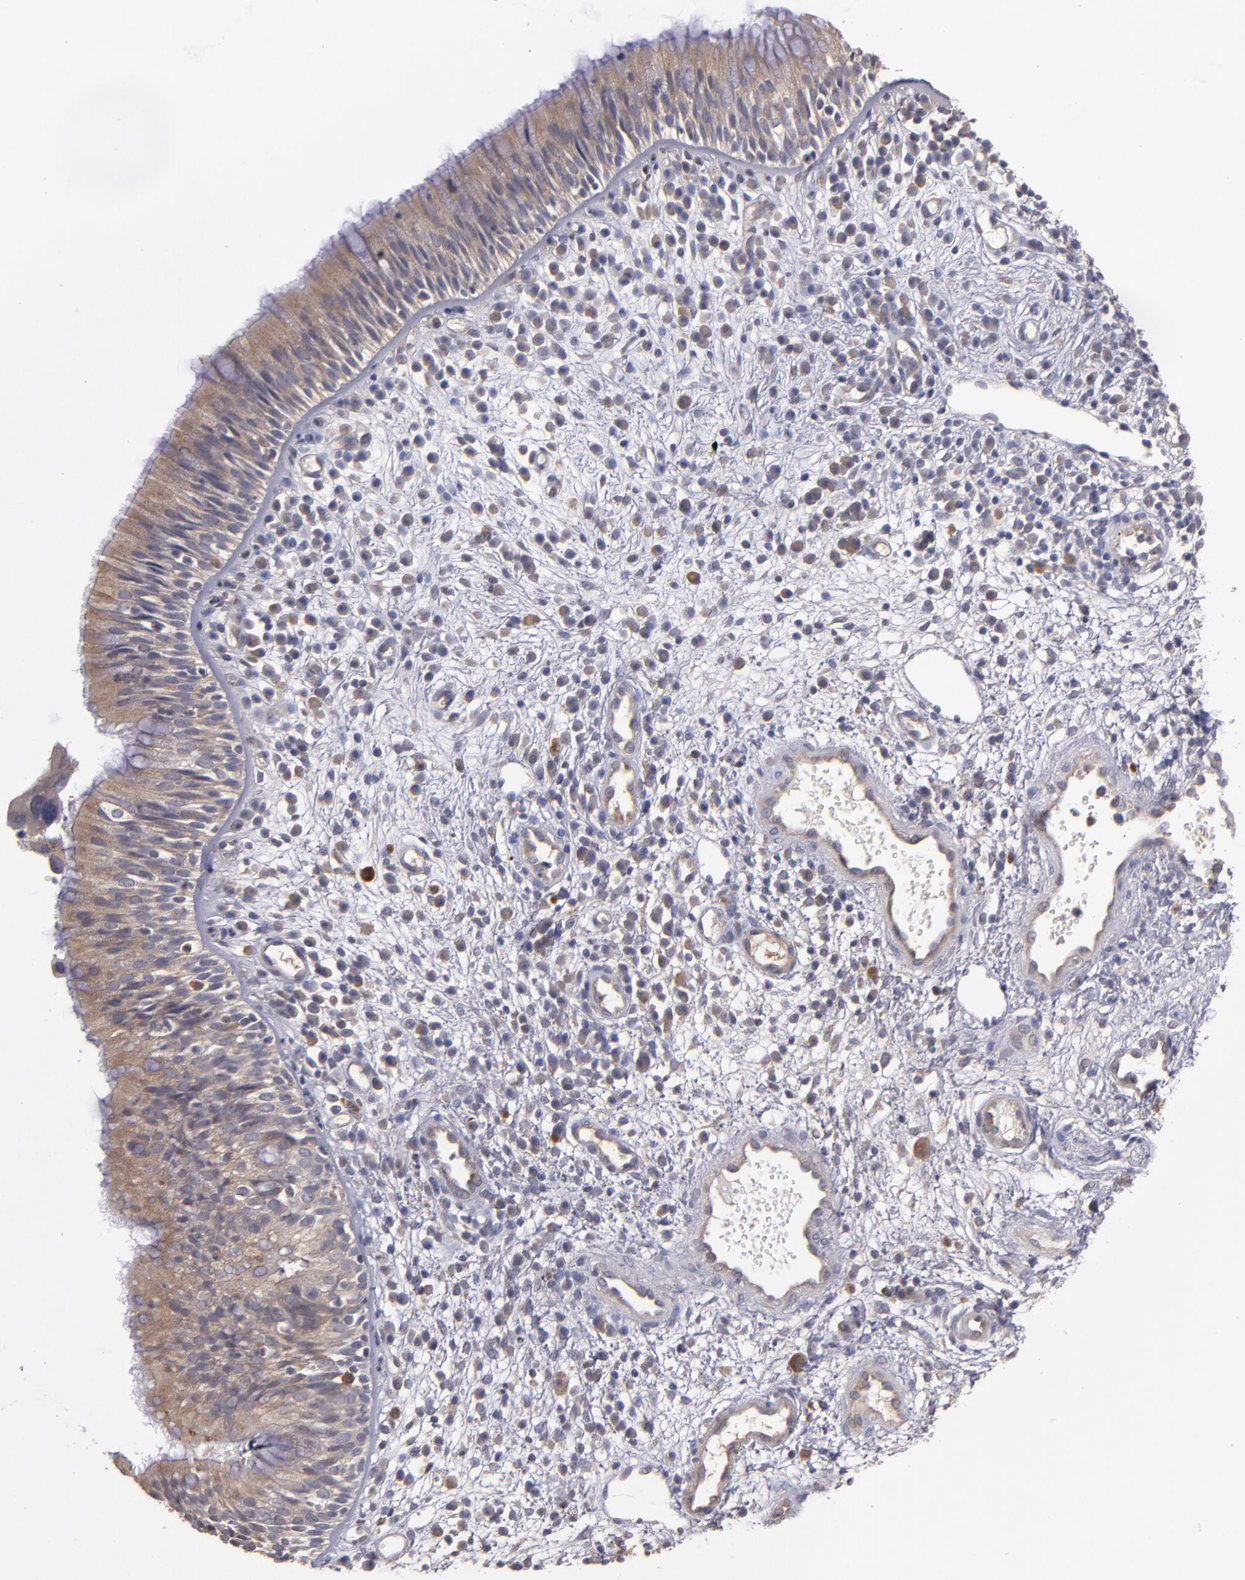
{"staining": {"intensity": "moderate", "quantity": ">75%", "location": "cytoplasmic/membranous"}, "tissue": "nasopharynx", "cell_type": "Respiratory epithelial cells", "image_type": "normal", "snomed": [{"axis": "morphology", "description": "Normal tissue, NOS"}, {"axis": "morphology", "description": "Inflammation, NOS"}, {"axis": "morphology", "description": "Malignant melanoma, Metastatic site"}, {"axis": "topography", "description": "Nasopharynx"}], "caption": "Brown immunohistochemical staining in normal human nasopharynx reveals moderate cytoplasmic/membranous staining in approximately >75% of respiratory epithelial cells. The staining was performed using DAB (3,3'-diaminobenzidine) to visualize the protein expression in brown, while the nuclei were stained in blue with hematoxylin (Magnification: 20x).", "gene": "CTSO", "patient": {"sex": "female", "age": 55}}